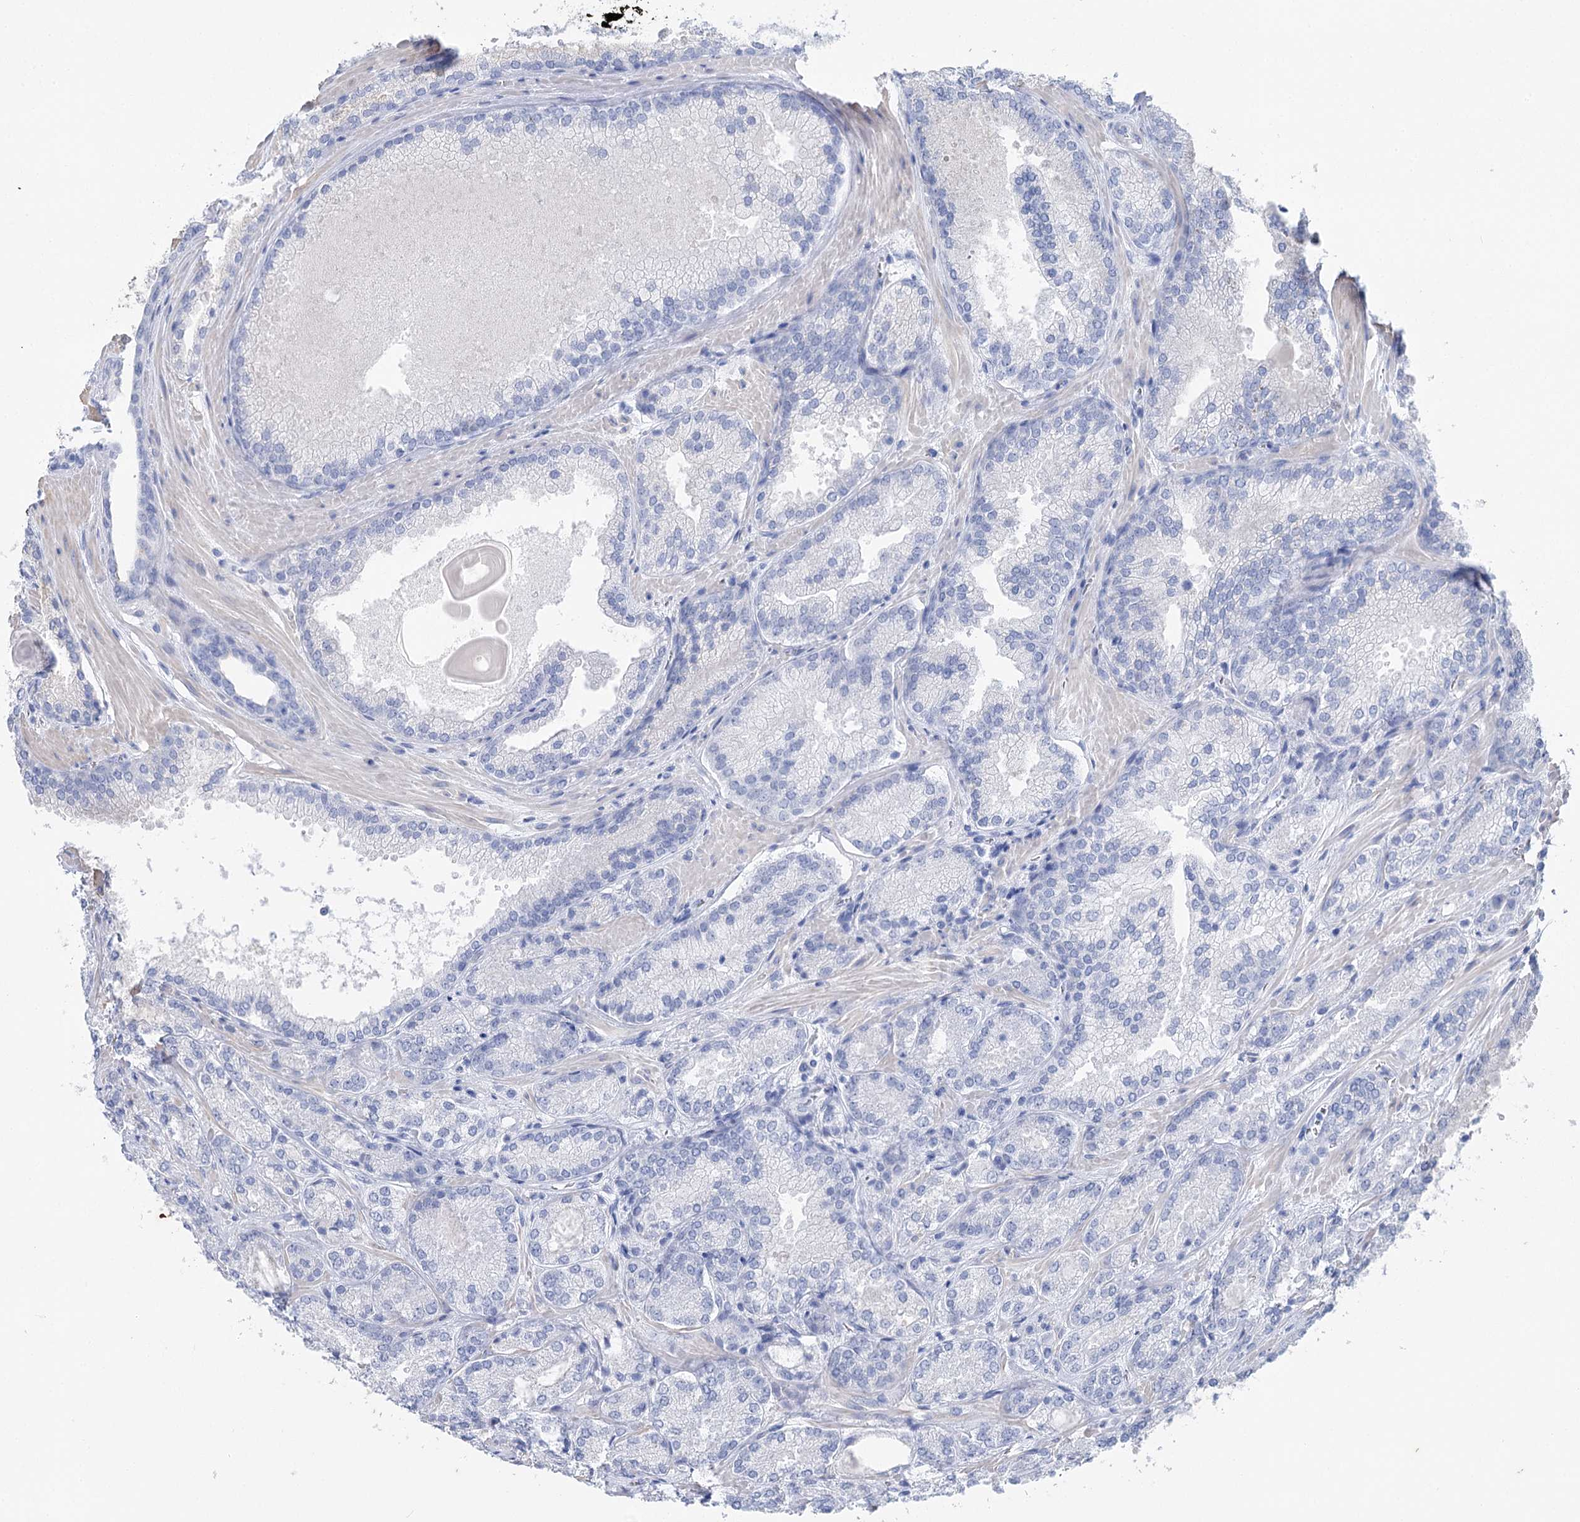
{"staining": {"intensity": "negative", "quantity": "none", "location": "none"}, "tissue": "prostate cancer", "cell_type": "Tumor cells", "image_type": "cancer", "snomed": [{"axis": "morphology", "description": "Adenocarcinoma, Low grade"}, {"axis": "topography", "description": "Prostate"}], "caption": "This is an immunohistochemistry (IHC) micrograph of prostate cancer. There is no expression in tumor cells.", "gene": "AGXT2", "patient": {"sex": "male", "age": 74}}